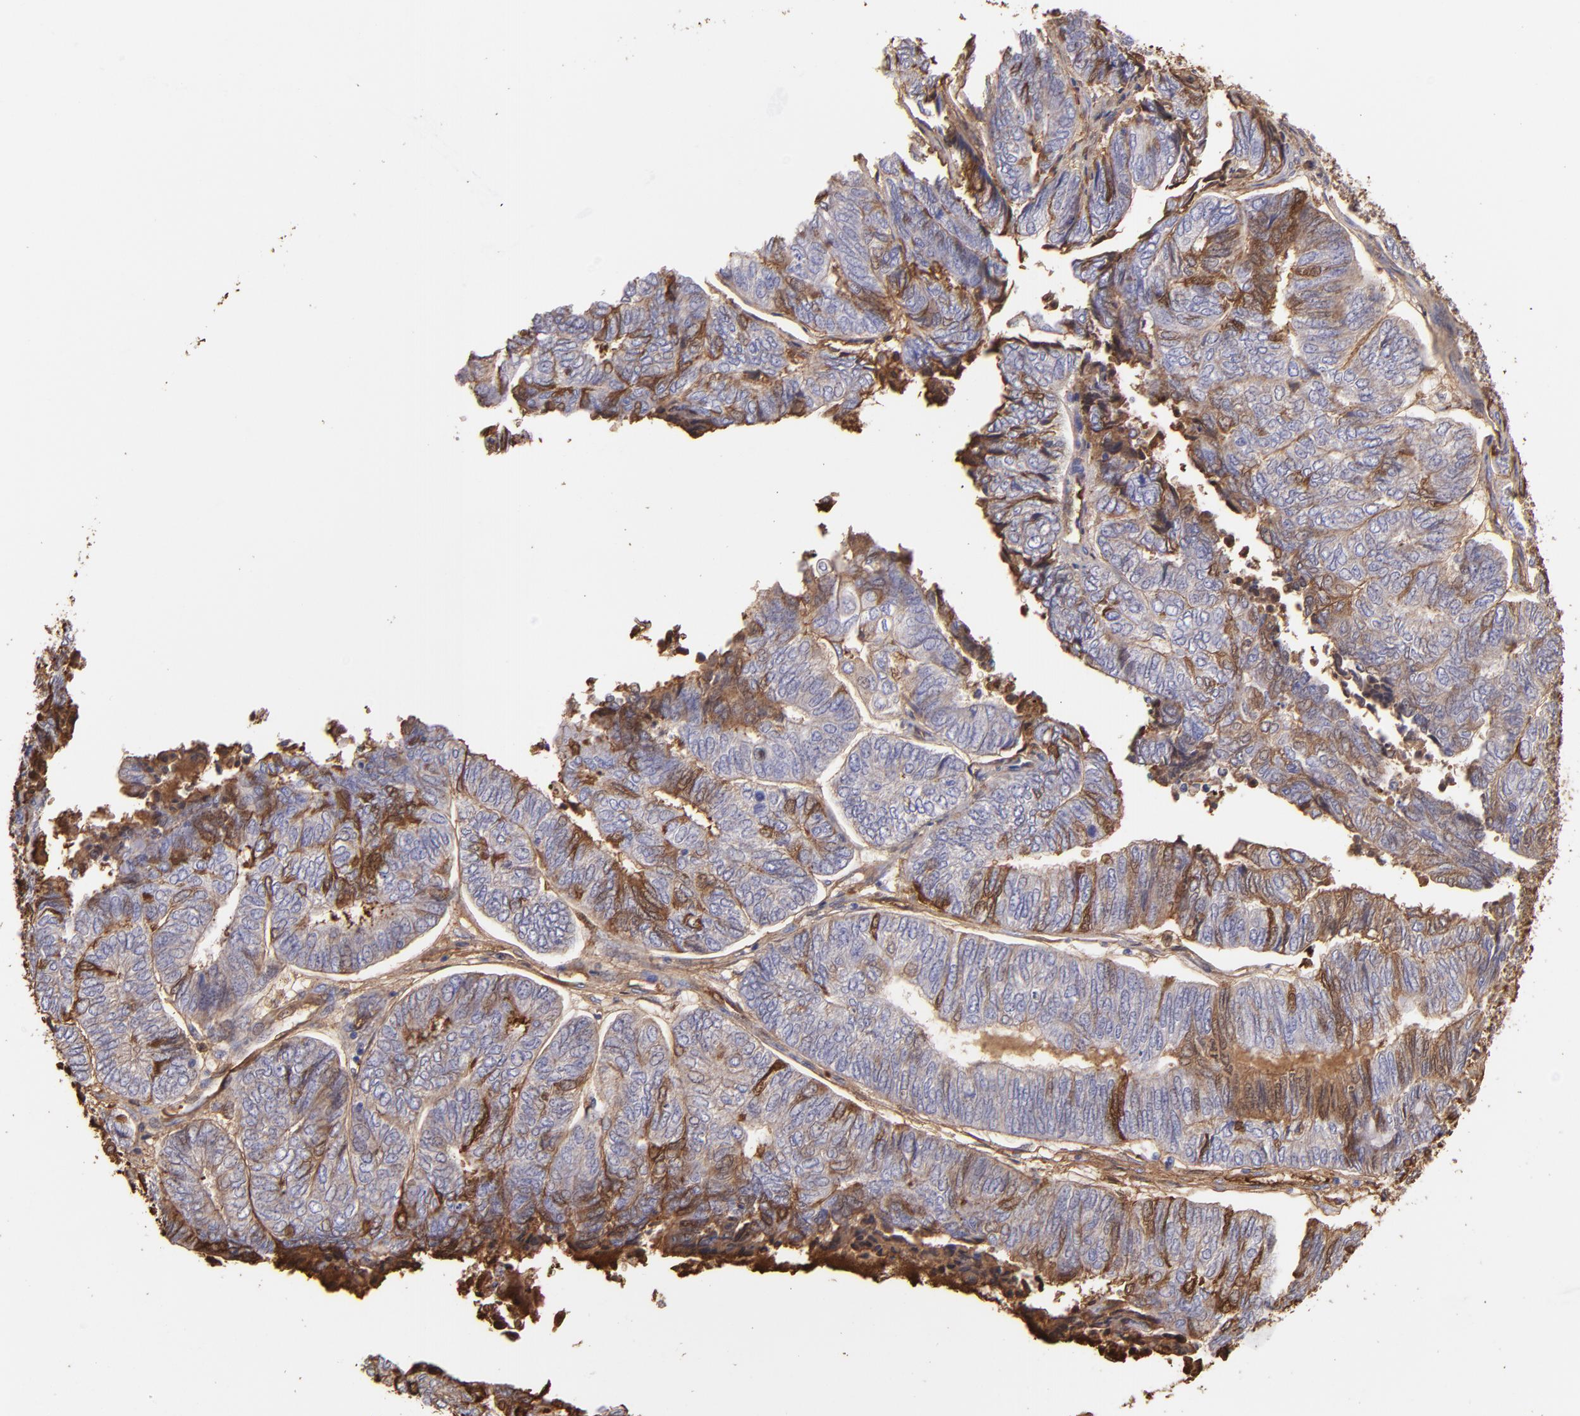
{"staining": {"intensity": "moderate", "quantity": "25%-75%", "location": "cytoplasmic/membranous"}, "tissue": "endometrial cancer", "cell_type": "Tumor cells", "image_type": "cancer", "snomed": [{"axis": "morphology", "description": "Adenocarcinoma, NOS"}, {"axis": "topography", "description": "Uterus"}, {"axis": "topography", "description": "Endometrium"}], "caption": "The photomicrograph displays staining of endometrial cancer (adenocarcinoma), revealing moderate cytoplasmic/membranous protein staining (brown color) within tumor cells. (IHC, brightfield microscopy, high magnification).", "gene": "FGB", "patient": {"sex": "female", "age": 70}}